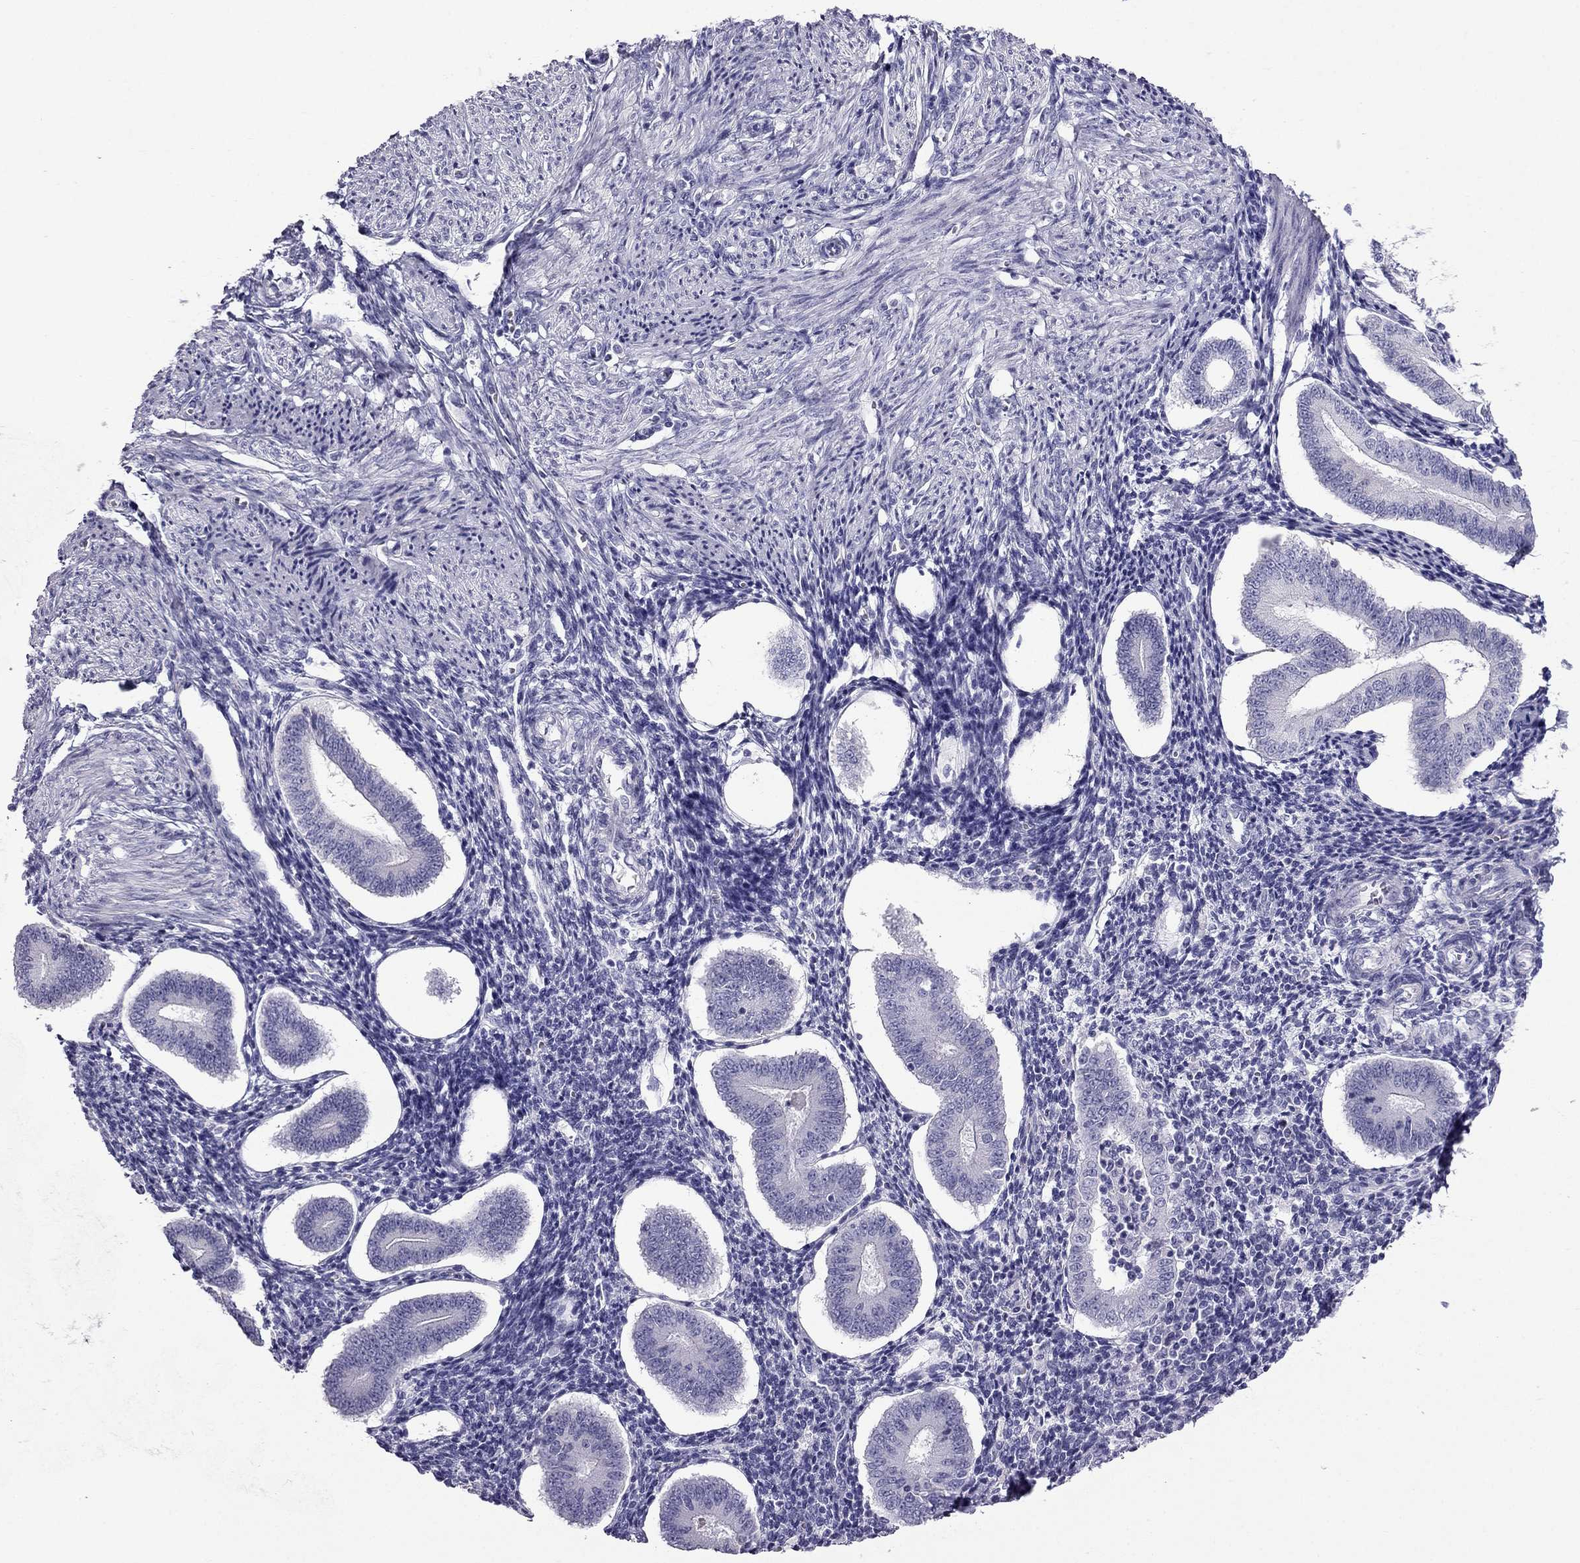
{"staining": {"intensity": "negative", "quantity": "none", "location": "none"}, "tissue": "endometrium", "cell_type": "Cells in endometrial stroma", "image_type": "normal", "snomed": [{"axis": "morphology", "description": "Normal tissue, NOS"}, {"axis": "topography", "description": "Endometrium"}], "caption": "Unremarkable endometrium was stained to show a protein in brown. There is no significant positivity in cells in endometrial stroma. (DAB (3,3'-diaminobenzidine) immunohistochemistry with hematoxylin counter stain).", "gene": "ERC2", "patient": {"sex": "female", "age": 40}}